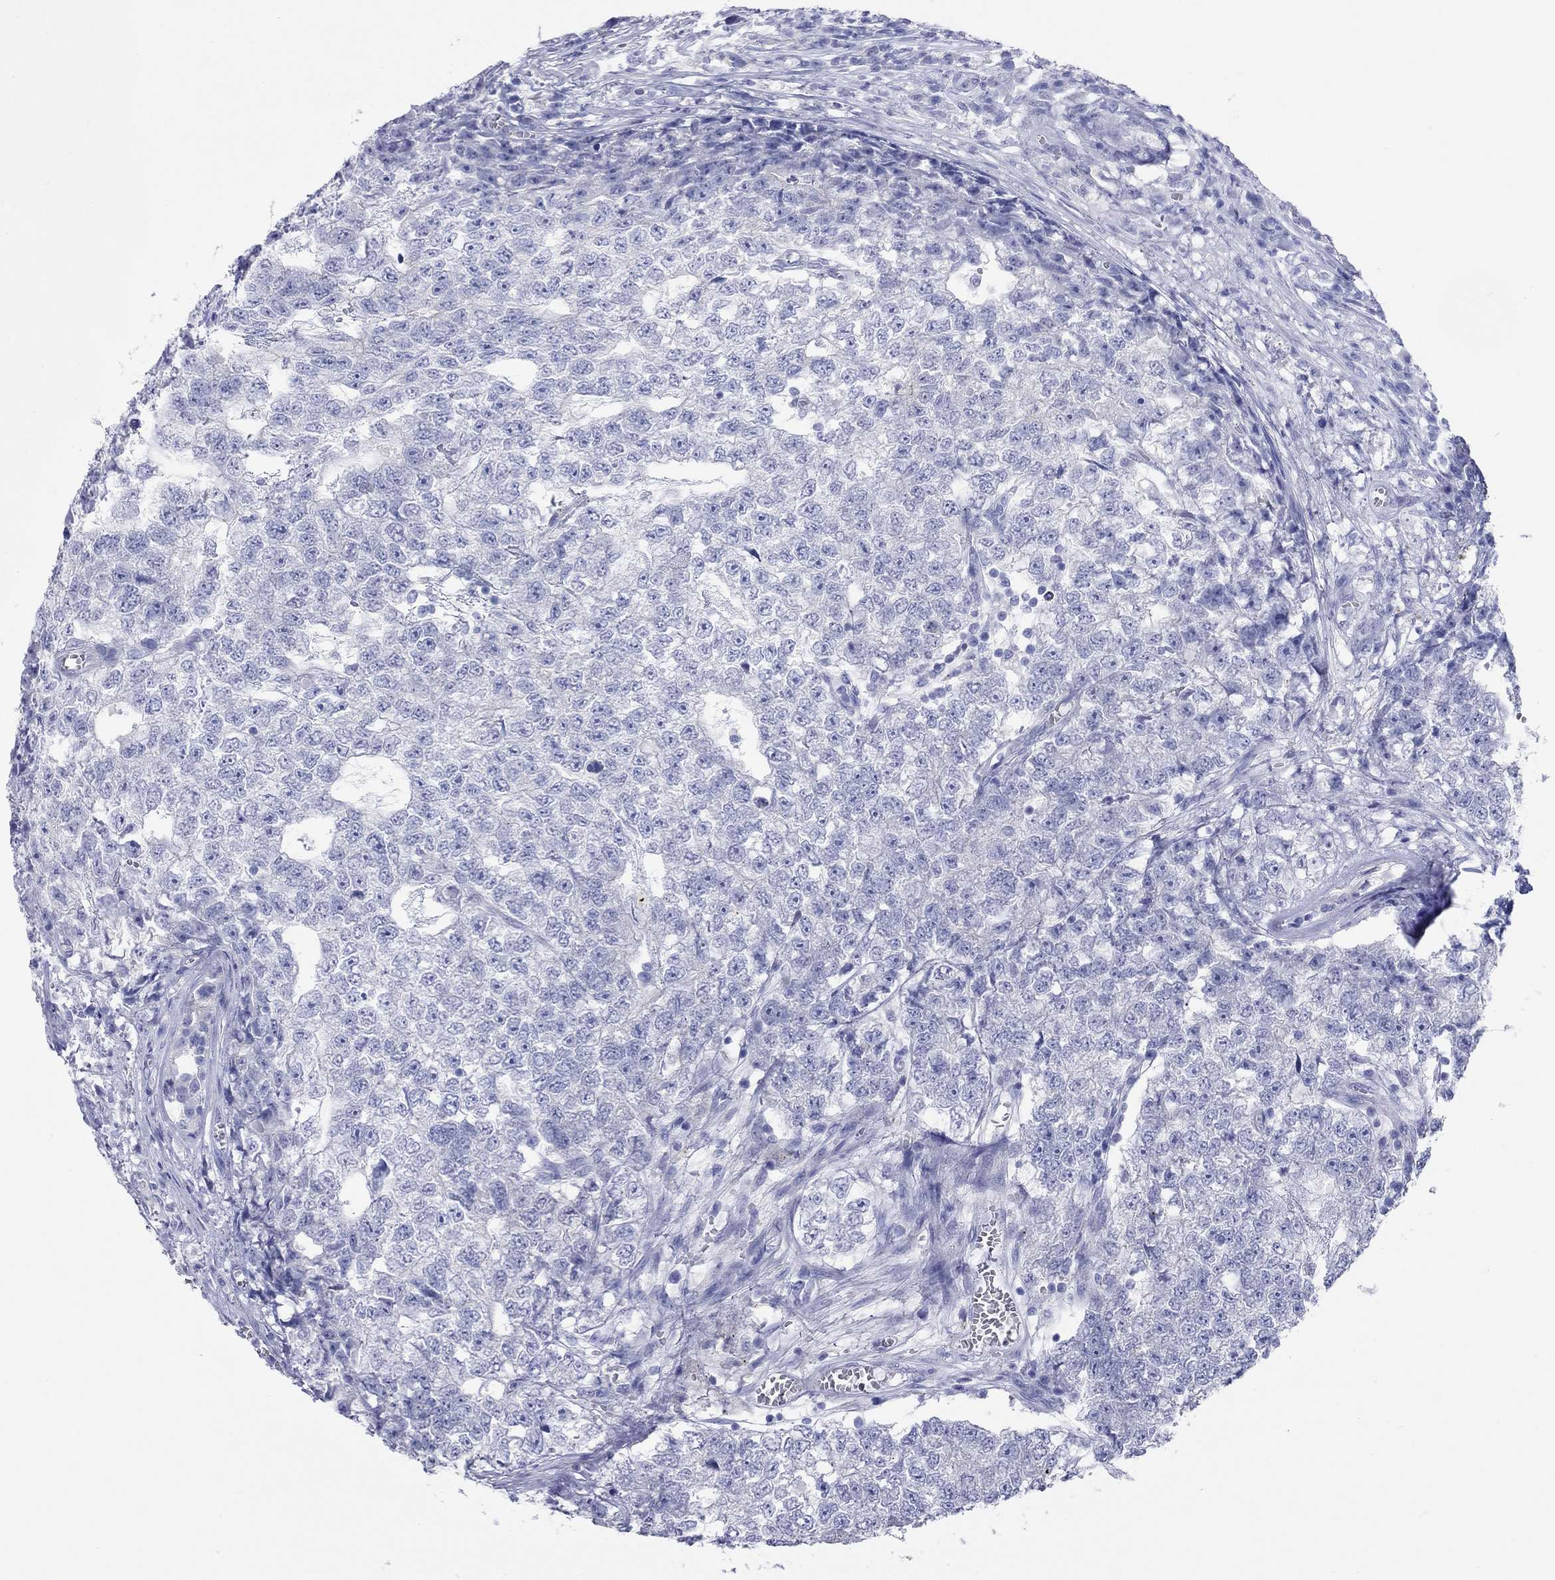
{"staining": {"intensity": "negative", "quantity": "none", "location": "none"}, "tissue": "testis cancer", "cell_type": "Tumor cells", "image_type": "cancer", "snomed": [{"axis": "morphology", "description": "Seminoma, NOS"}, {"axis": "morphology", "description": "Carcinoma, Embryonal, NOS"}, {"axis": "topography", "description": "Testis"}], "caption": "Immunohistochemical staining of testis cancer reveals no significant staining in tumor cells.", "gene": "SPATA9", "patient": {"sex": "male", "age": 22}}